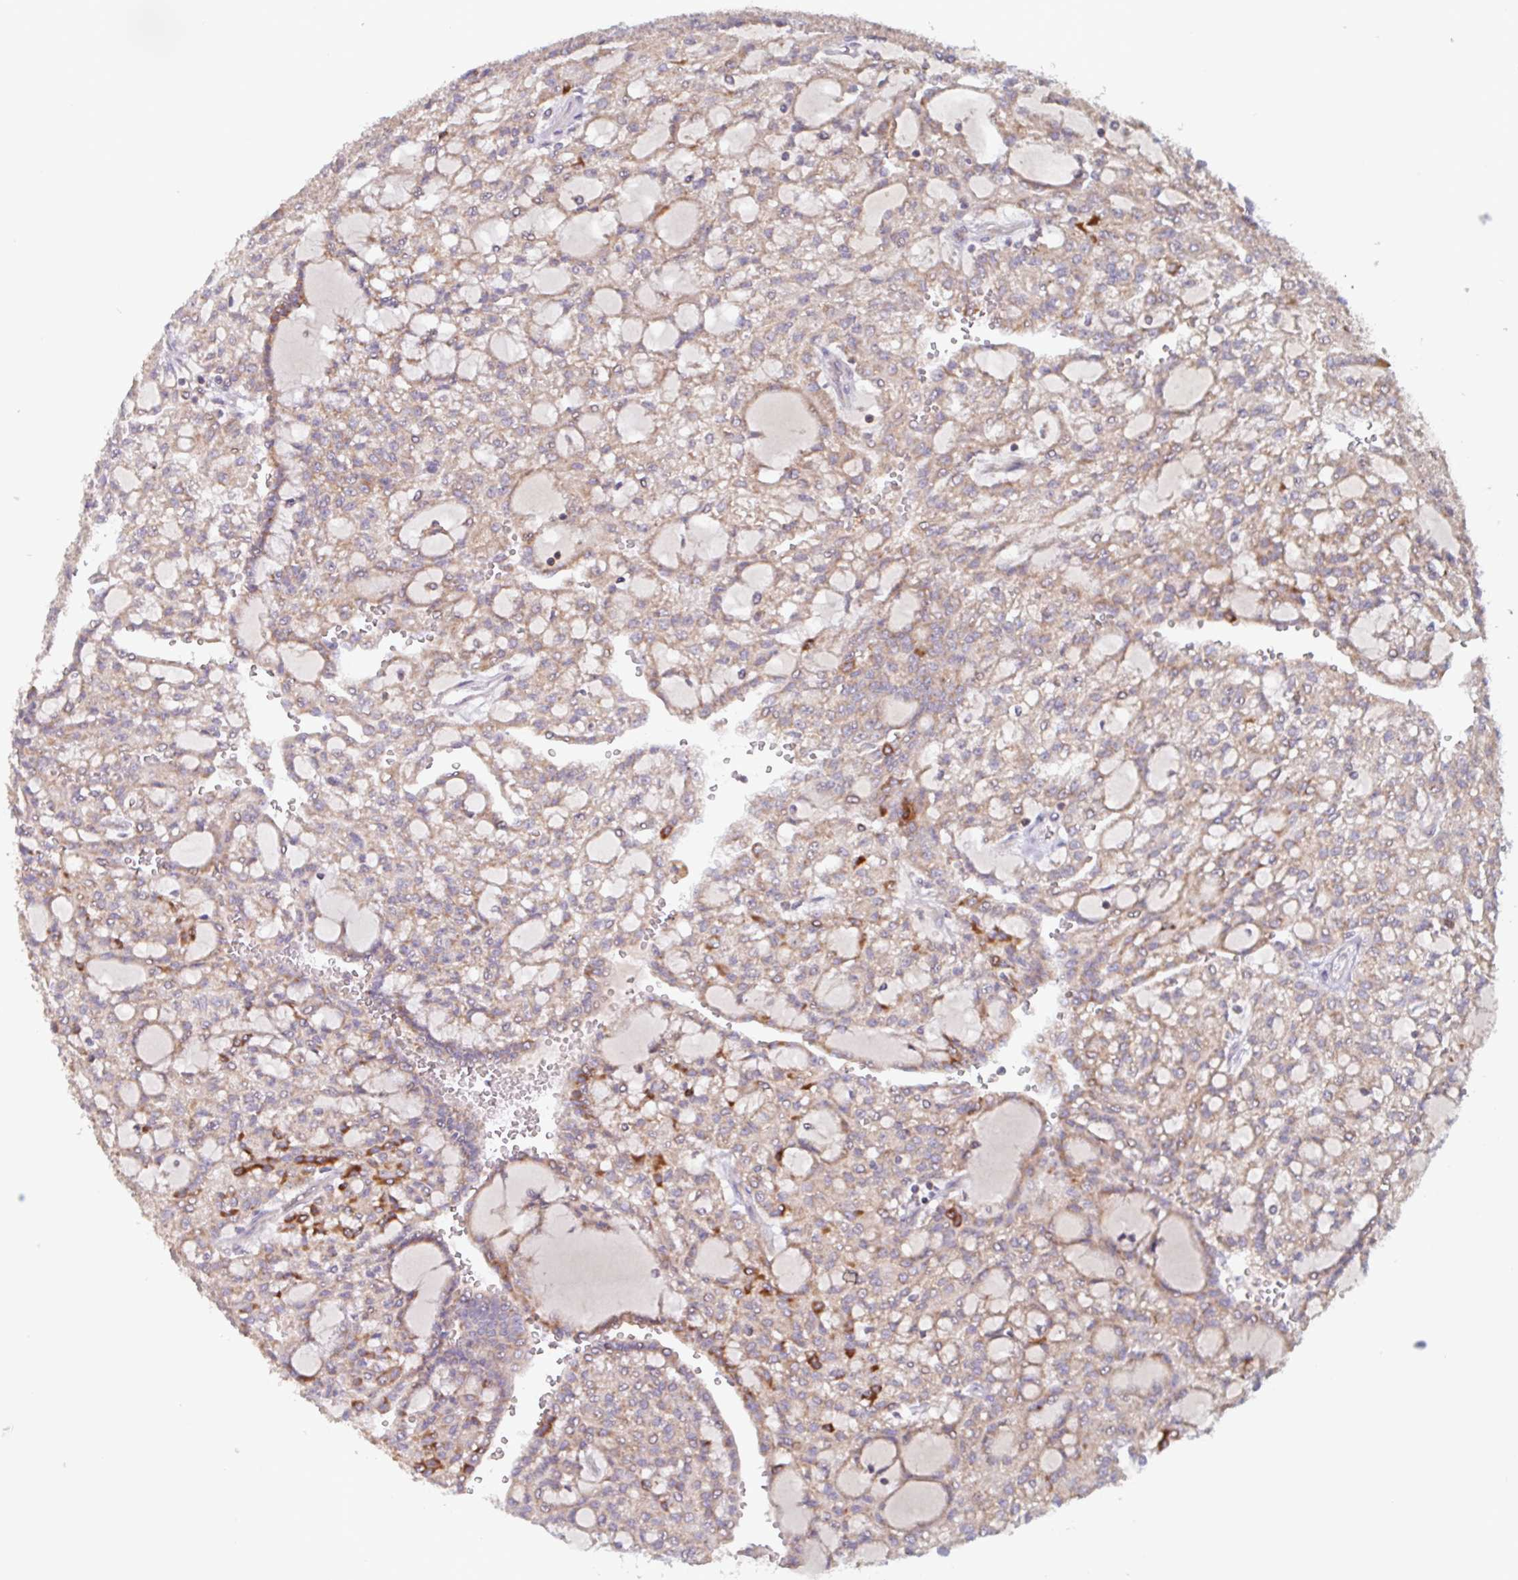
{"staining": {"intensity": "moderate", "quantity": "25%-75%", "location": "cytoplasmic/membranous"}, "tissue": "renal cancer", "cell_type": "Tumor cells", "image_type": "cancer", "snomed": [{"axis": "morphology", "description": "Adenocarcinoma, NOS"}, {"axis": "topography", "description": "Kidney"}], "caption": "Moderate cytoplasmic/membranous expression is seen in about 25%-75% of tumor cells in renal adenocarcinoma.", "gene": "SURF1", "patient": {"sex": "male", "age": 63}}